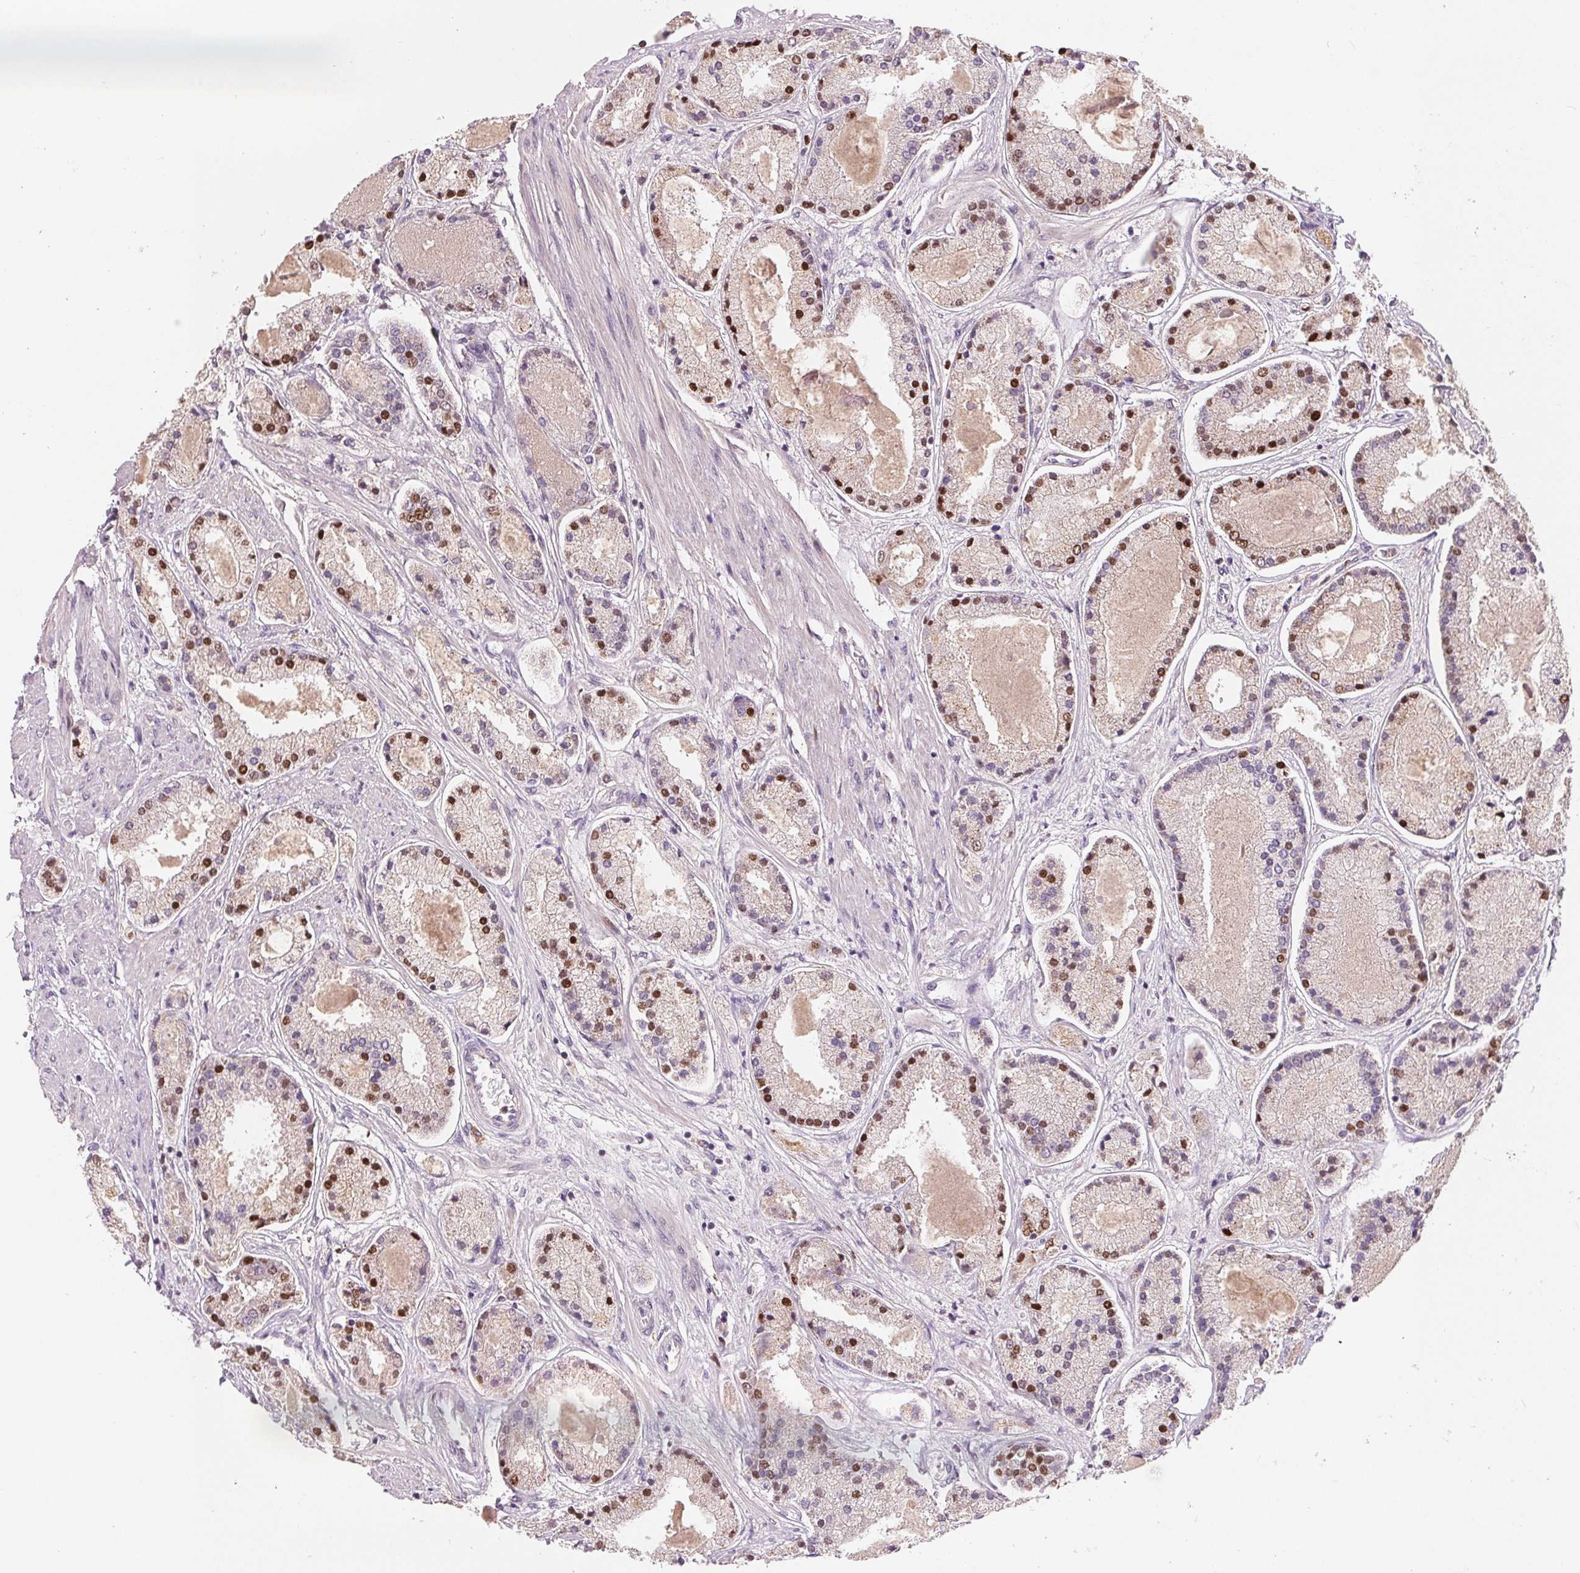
{"staining": {"intensity": "strong", "quantity": "25%-75%", "location": "nuclear"}, "tissue": "prostate cancer", "cell_type": "Tumor cells", "image_type": "cancer", "snomed": [{"axis": "morphology", "description": "Adenocarcinoma, High grade"}, {"axis": "topography", "description": "Prostate"}], "caption": "This micrograph reveals prostate cancer stained with IHC to label a protein in brown. The nuclear of tumor cells show strong positivity for the protein. Nuclei are counter-stained blue.", "gene": "AQP8", "patient": {"sex": "male", "age": 67}}